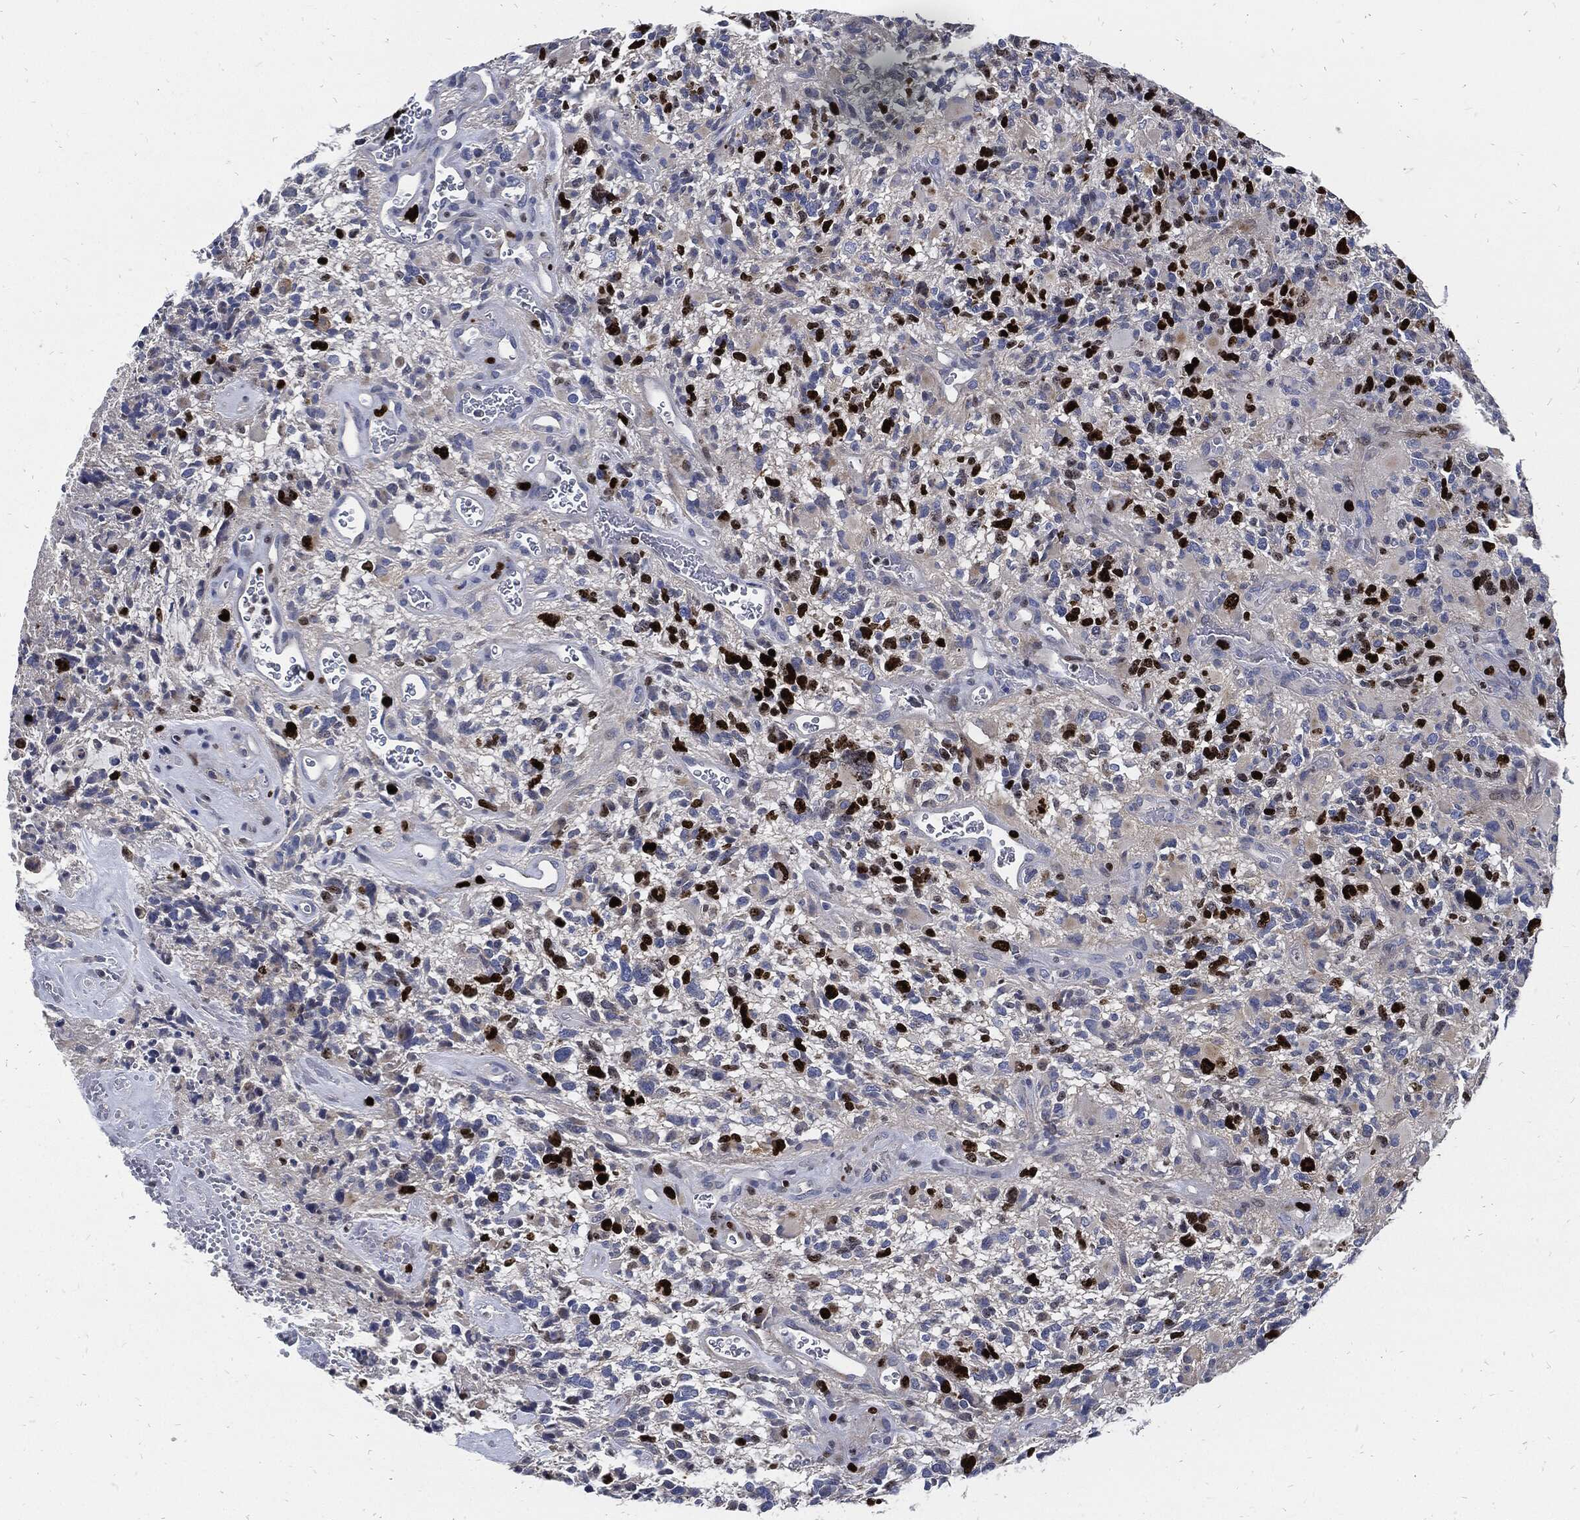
{"staining": {"intensity": "strong", "quantity": "<25%", "location": "nuclear"}, "tissue": "glioma", "cell_type": "Tumor cells", "image_type": "cancer", "snomed": [{"axis": "morphology", "description": "Glioma, malignant, High grade"}, {"axis": "topography", "description": "Brain"}], "caption": "The photomicrograph exhibits immunohistochemical staining of malignant glioma (high-grade). There is strong nuclear positivity is present in approximately <25% of tumor cells.", "gene": "MKI67", "patient": {"sex": "female", "age": 71}}